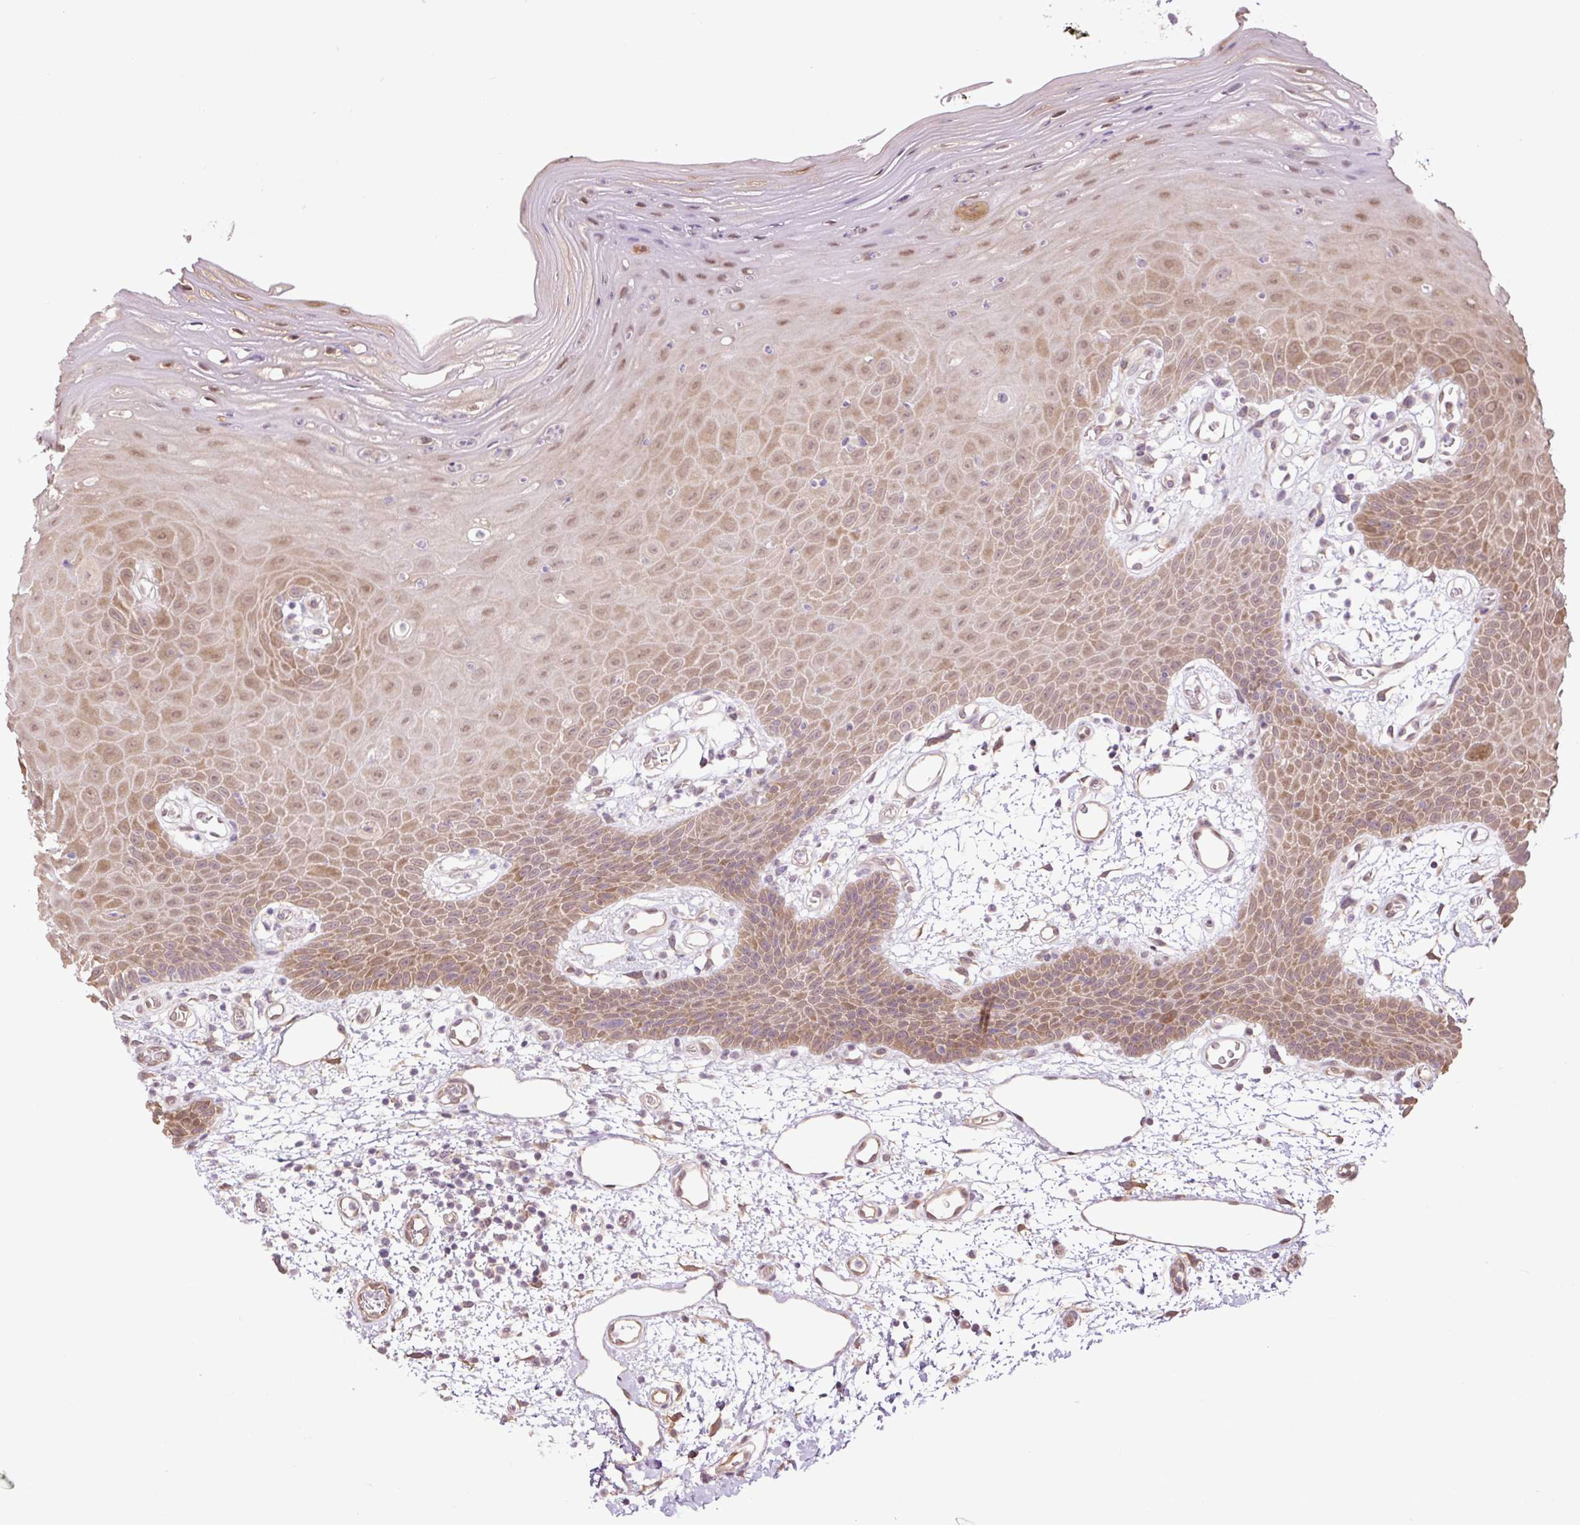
{"staining": {"intensity": "moderate", "quantity": "25%-75%", "location": "cytoplasmic/membranous,nuclear"}, "tissue": "oral mucosa", "cell_type": "Squamous epithelial cells", "image_type": "normal", "snomed": [{"axis": "morphology", "description": "Normal tissue, NOS"}, {"axis": "topography", "description": "Oral tissue"}], "caption": "Brown immunohistochemical staining in benign oral mucosa displays moderate cytoplasmic/membranous,nuclear positivity in about 25%-75% of squamous epithelial cells.", "gene": "TPT1", "patient": {"sex": "female", "age": 59}}